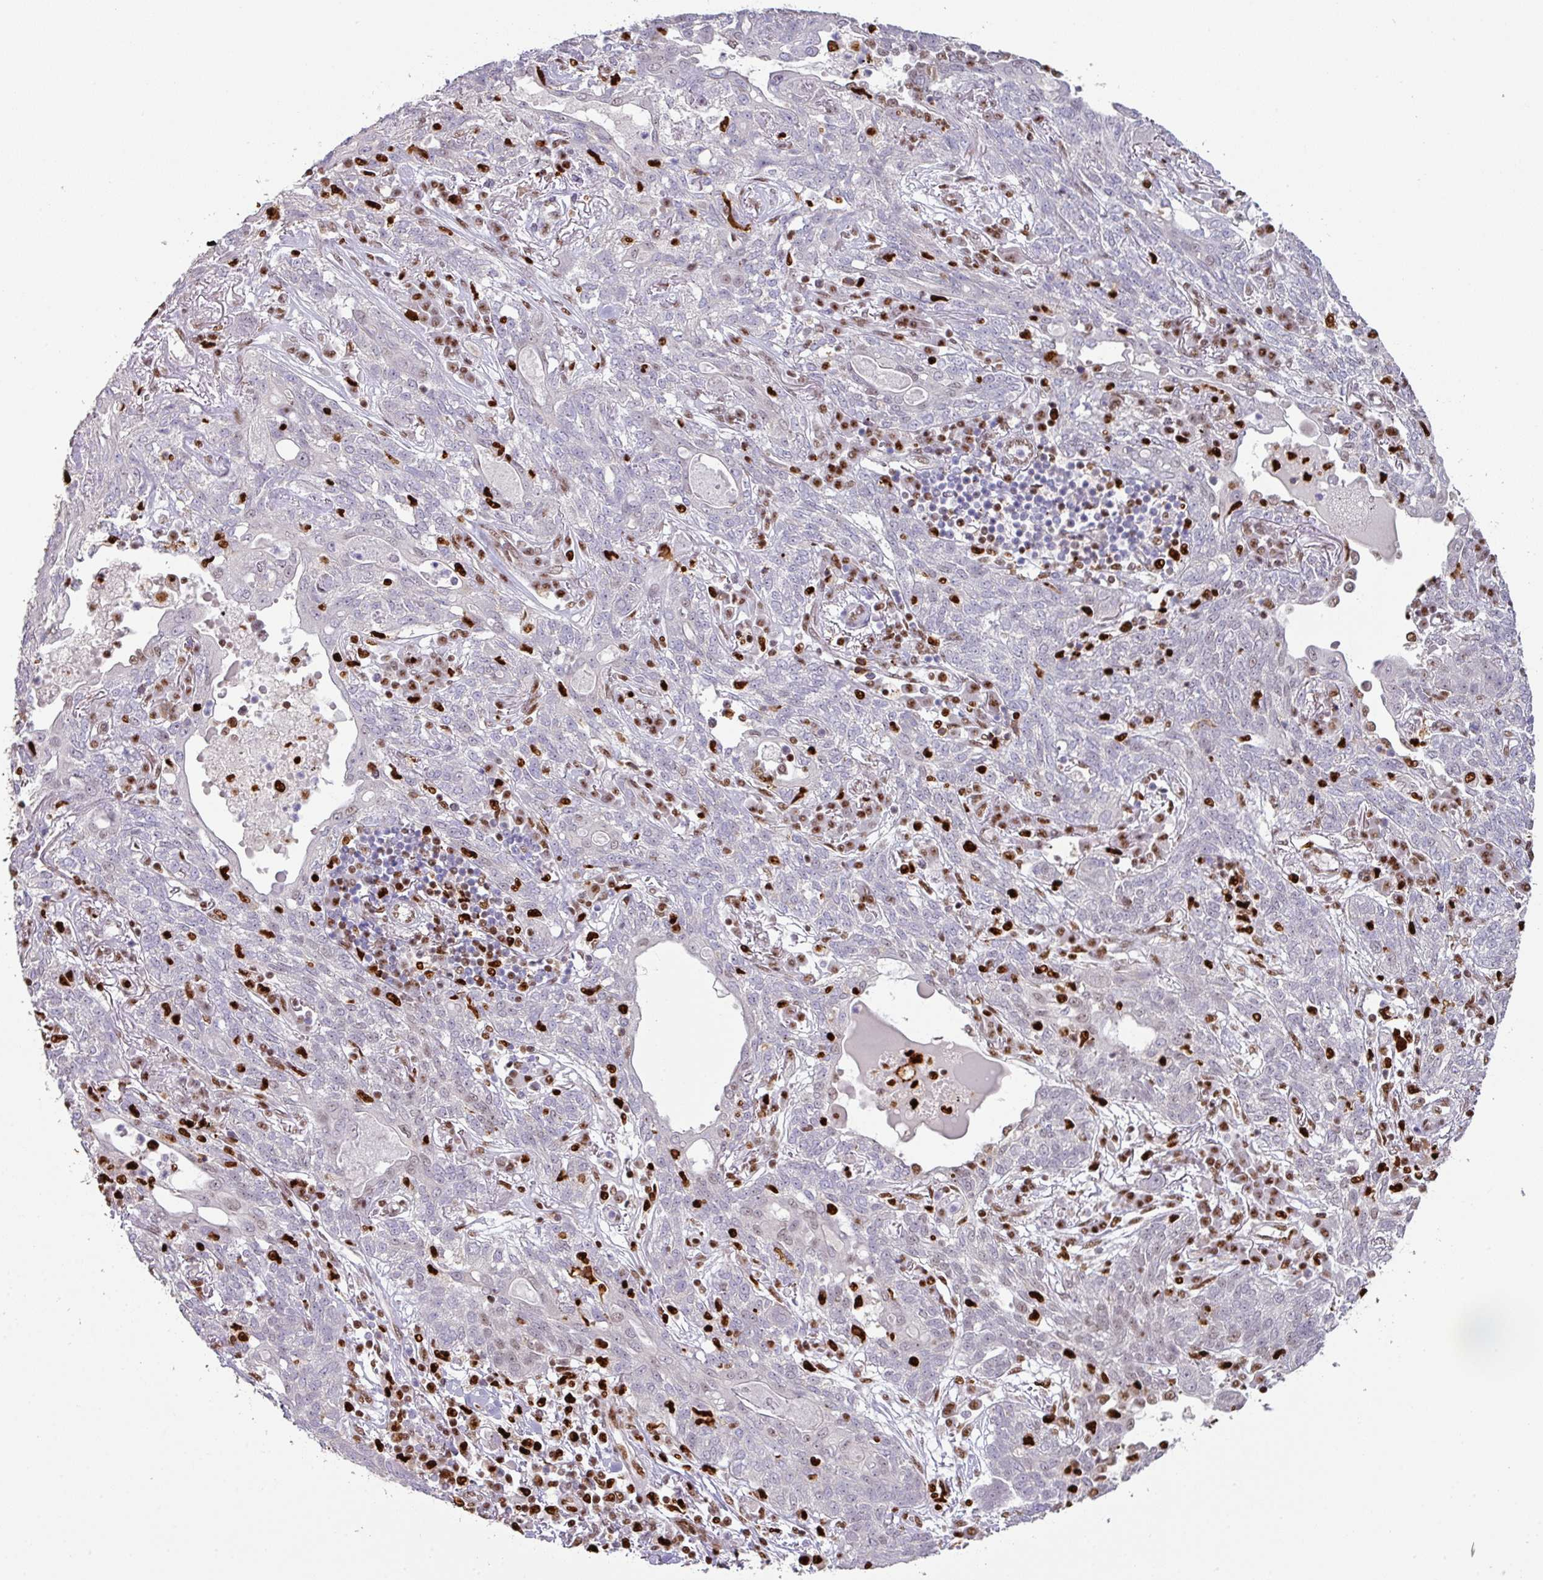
{"staining": {"intensity": "moderate", "quantity": "<25%", "location": "nuclear"}, "tissue": "lung cancer", "cell_type": "Tumor cells", "image_type": "cancer", "snomed": [{"axis": "morphology", "description": "Squamous cell carcinoma, NOS"}, {"axis": "topography", "description": "Lung"}], "caption": "A histopathology image of human squamous cell carcinoma (lung) stained for a protein displays moderate nuclear brown staining in tumor cells.", "gene": "SAMHD1", "patient": {"sex": "female", "age": 70}}